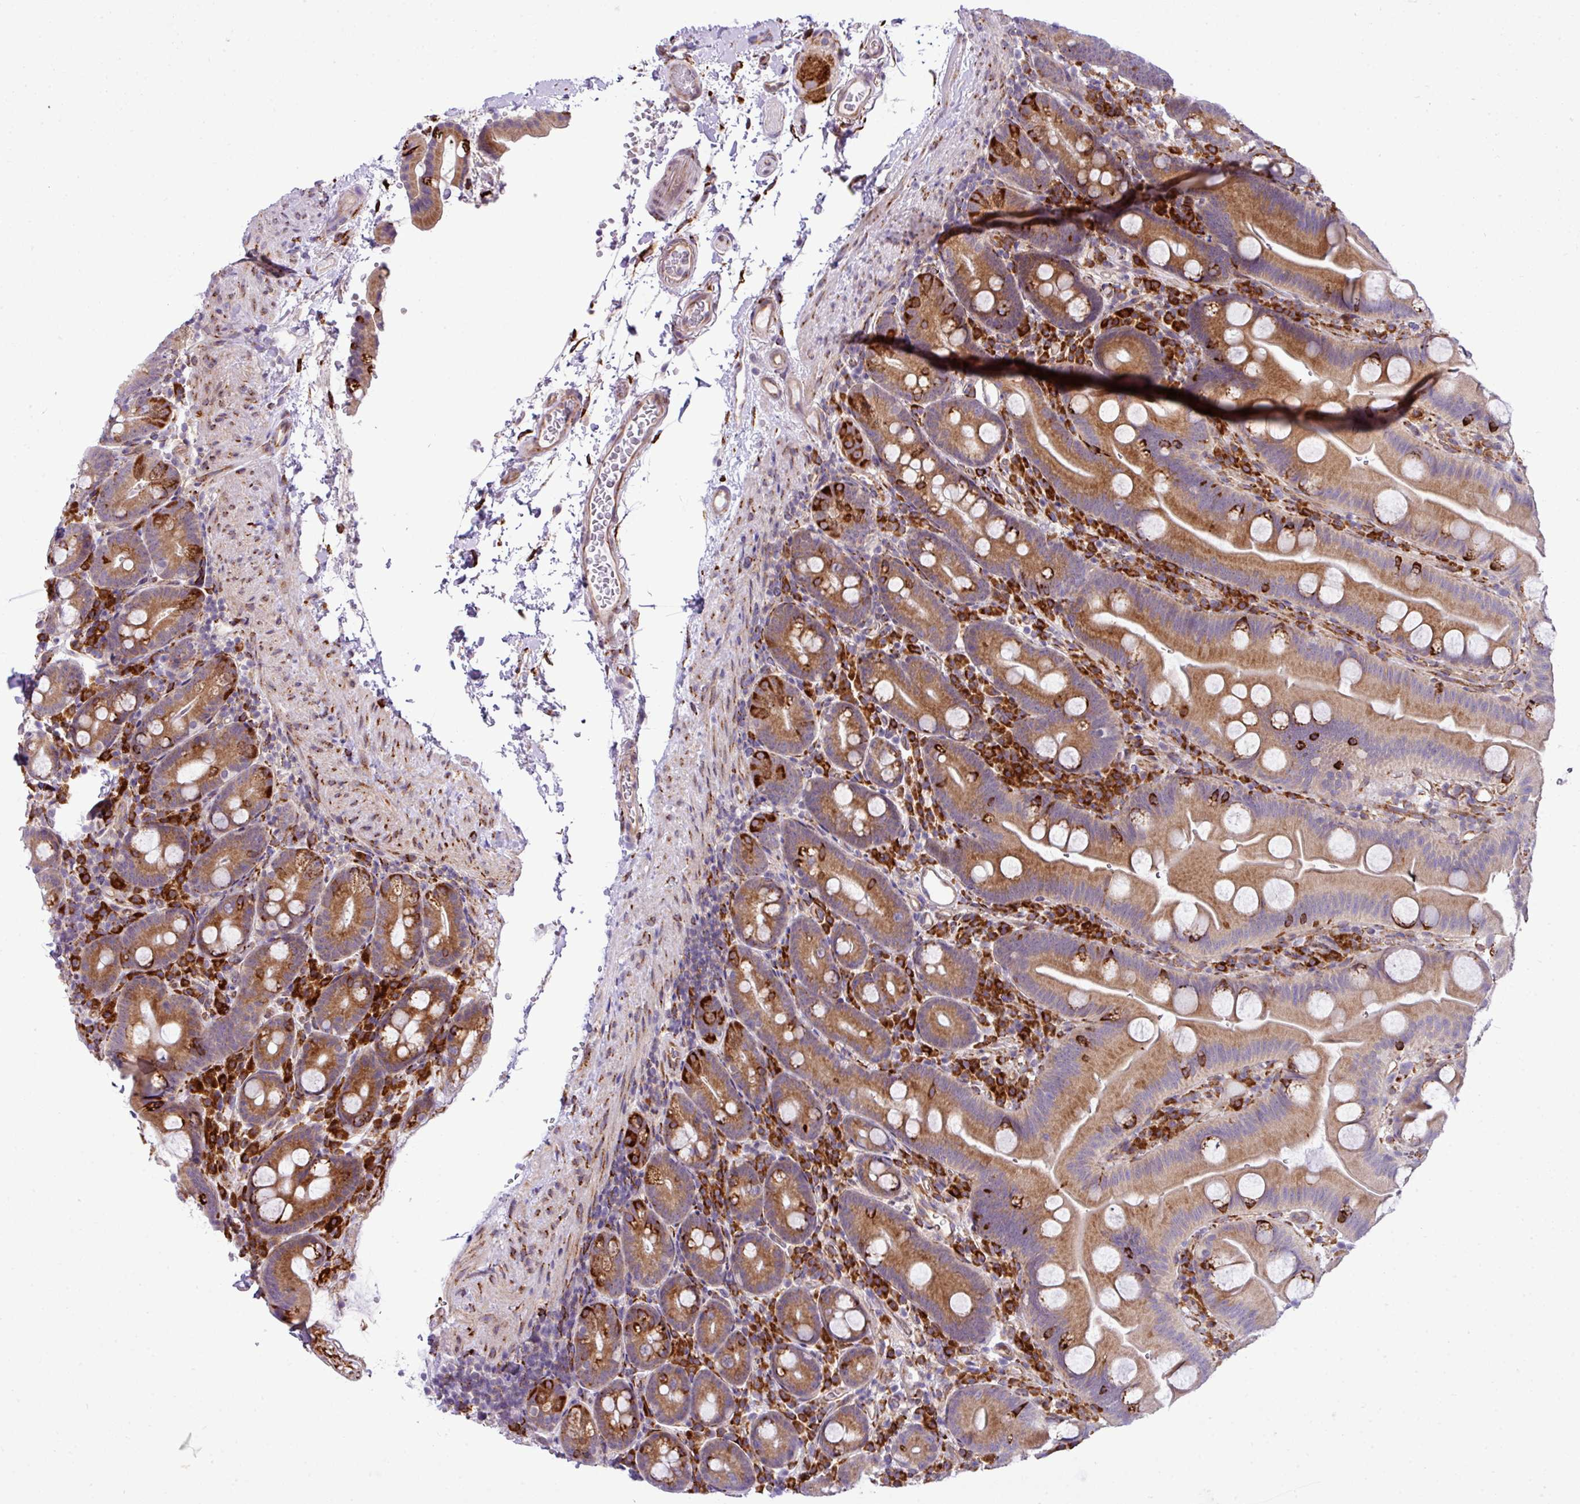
{"staining": {"intensity": "moderate", "quantity": ">75%", "location": "cytoplasmic/membranous"}, "tissue": "small intestine", "cell_type": "Glandular cells", "image_type": "normal", "snomed": [{"axis": "morphology", "description": "Normal tissue, NOS"}, {"axis": "topography", "description": "Small intestine"}], "caption": "The histopathology image reveals immunohistochemical staining of benign small intestine. There is moderate cytoplasmic/membranous positivity is identified in approximately >75% of glandular cells. The protein of interest is shown in brown color, while the nuclei are stained blue.", "gene": "CFAP97", "patient": {"sex": "female", "age": 68}}